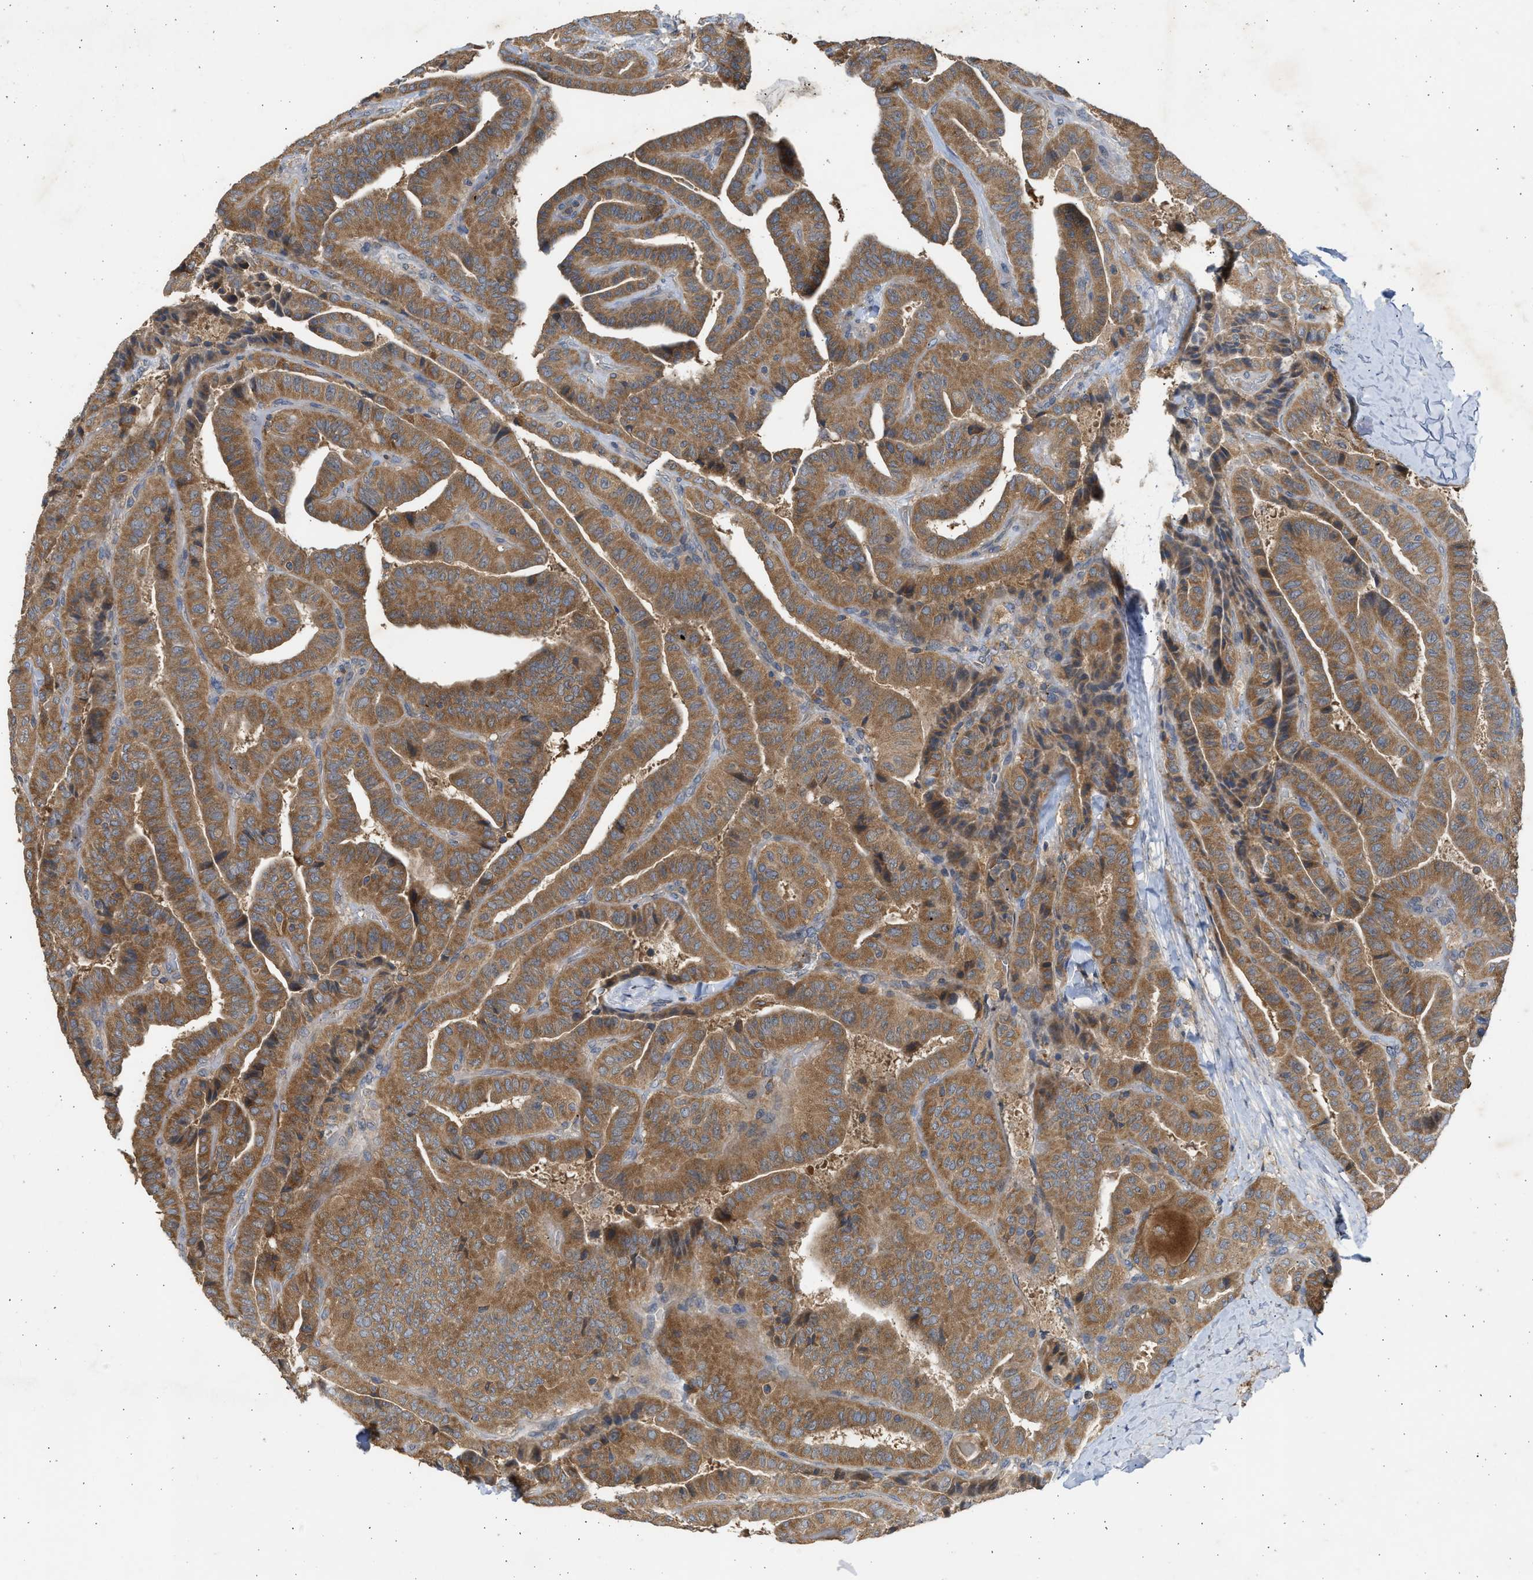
{"staining": {"intensity": "moderate", "quantity": ">75%", "location": "cytoplasmic/membranous"}, "tissue": "thyroid cancer", "cell_type": "Tumor cells", "image_type": "cancer", "snomed": [{"axis": "morphology", "description": "Papillary adenocarcinoma, NOS"}, {"axis": "topography", "description": "Thyroid gland"}], "caption": "There is medium levels of moderate cytoplasmic/membranous positivity in tumor cells of thyroid cancer (papillary adenocarcinoma), as demonstrated by immunohistochemical staining (brown color).", "gene": "CYP1A1", "patient": {"sex": "male", "age": 77}}